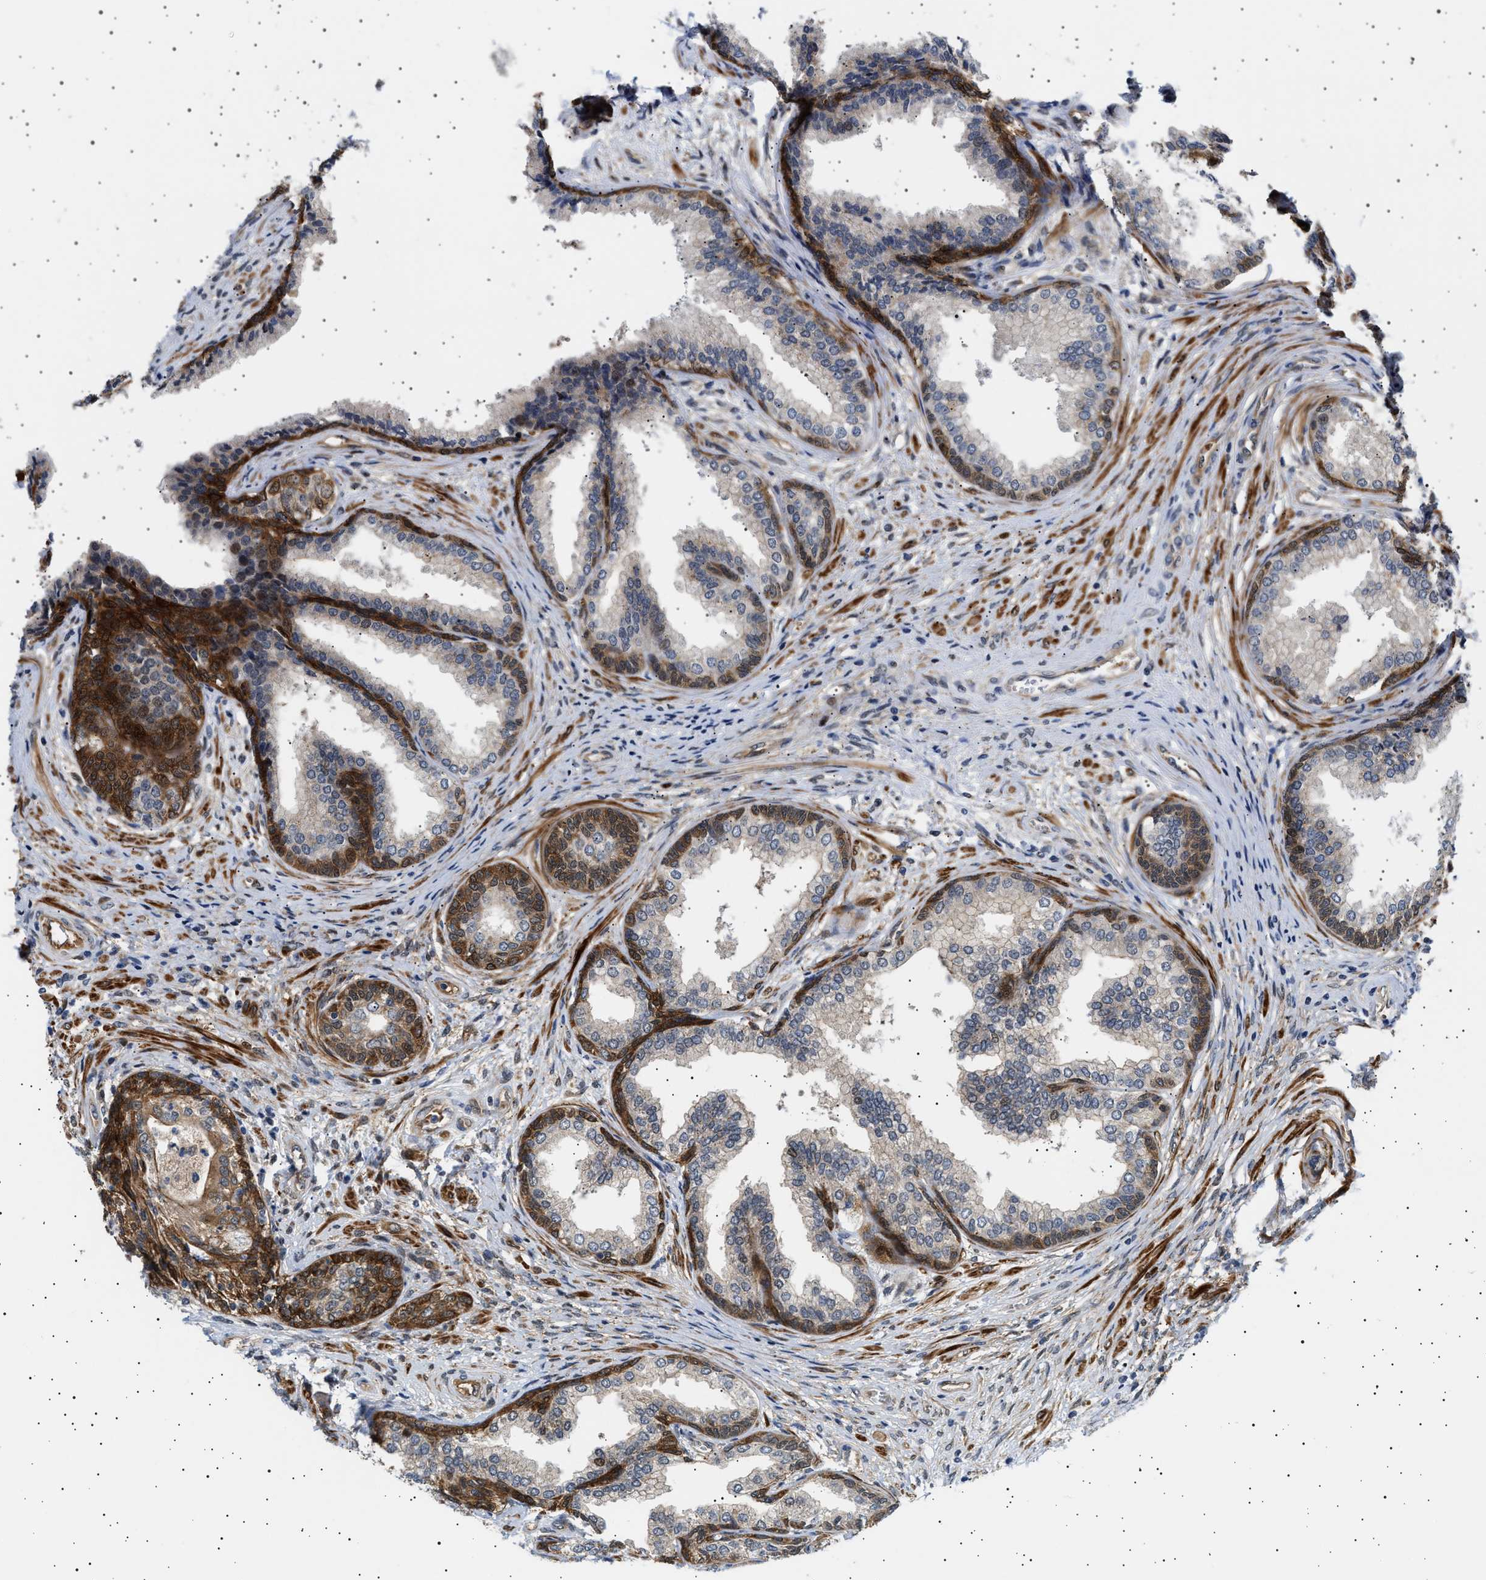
{"staining": {"intensity": "moderate", "quantity": "25%-75%", "location": "cytoplasmic/membranous,nuclear"}, "tissue": "prostate", "cell_type": "Glandular cells", "image_type": "normal", "snomed": [{"axis": "morphology", "description": "Normal tissue, NOS"}, {"axis": "topography", "description": "Prostate"}], "caption": "Immunohistochemical staining of unremarkable prostate demonstrates 25%-75% levels of moderate cytoplasmic/membranous,nuclear protein positivity in approximately 25%-75% of glandular cells. (Stains: DAB (3,3'-diaminobenzidine) in brown, nuclei in blue, Microscopy: brightfield microscopy at high magnification).", "gene": "BAG3", "patient": {"sex": "male", "age": 76}}